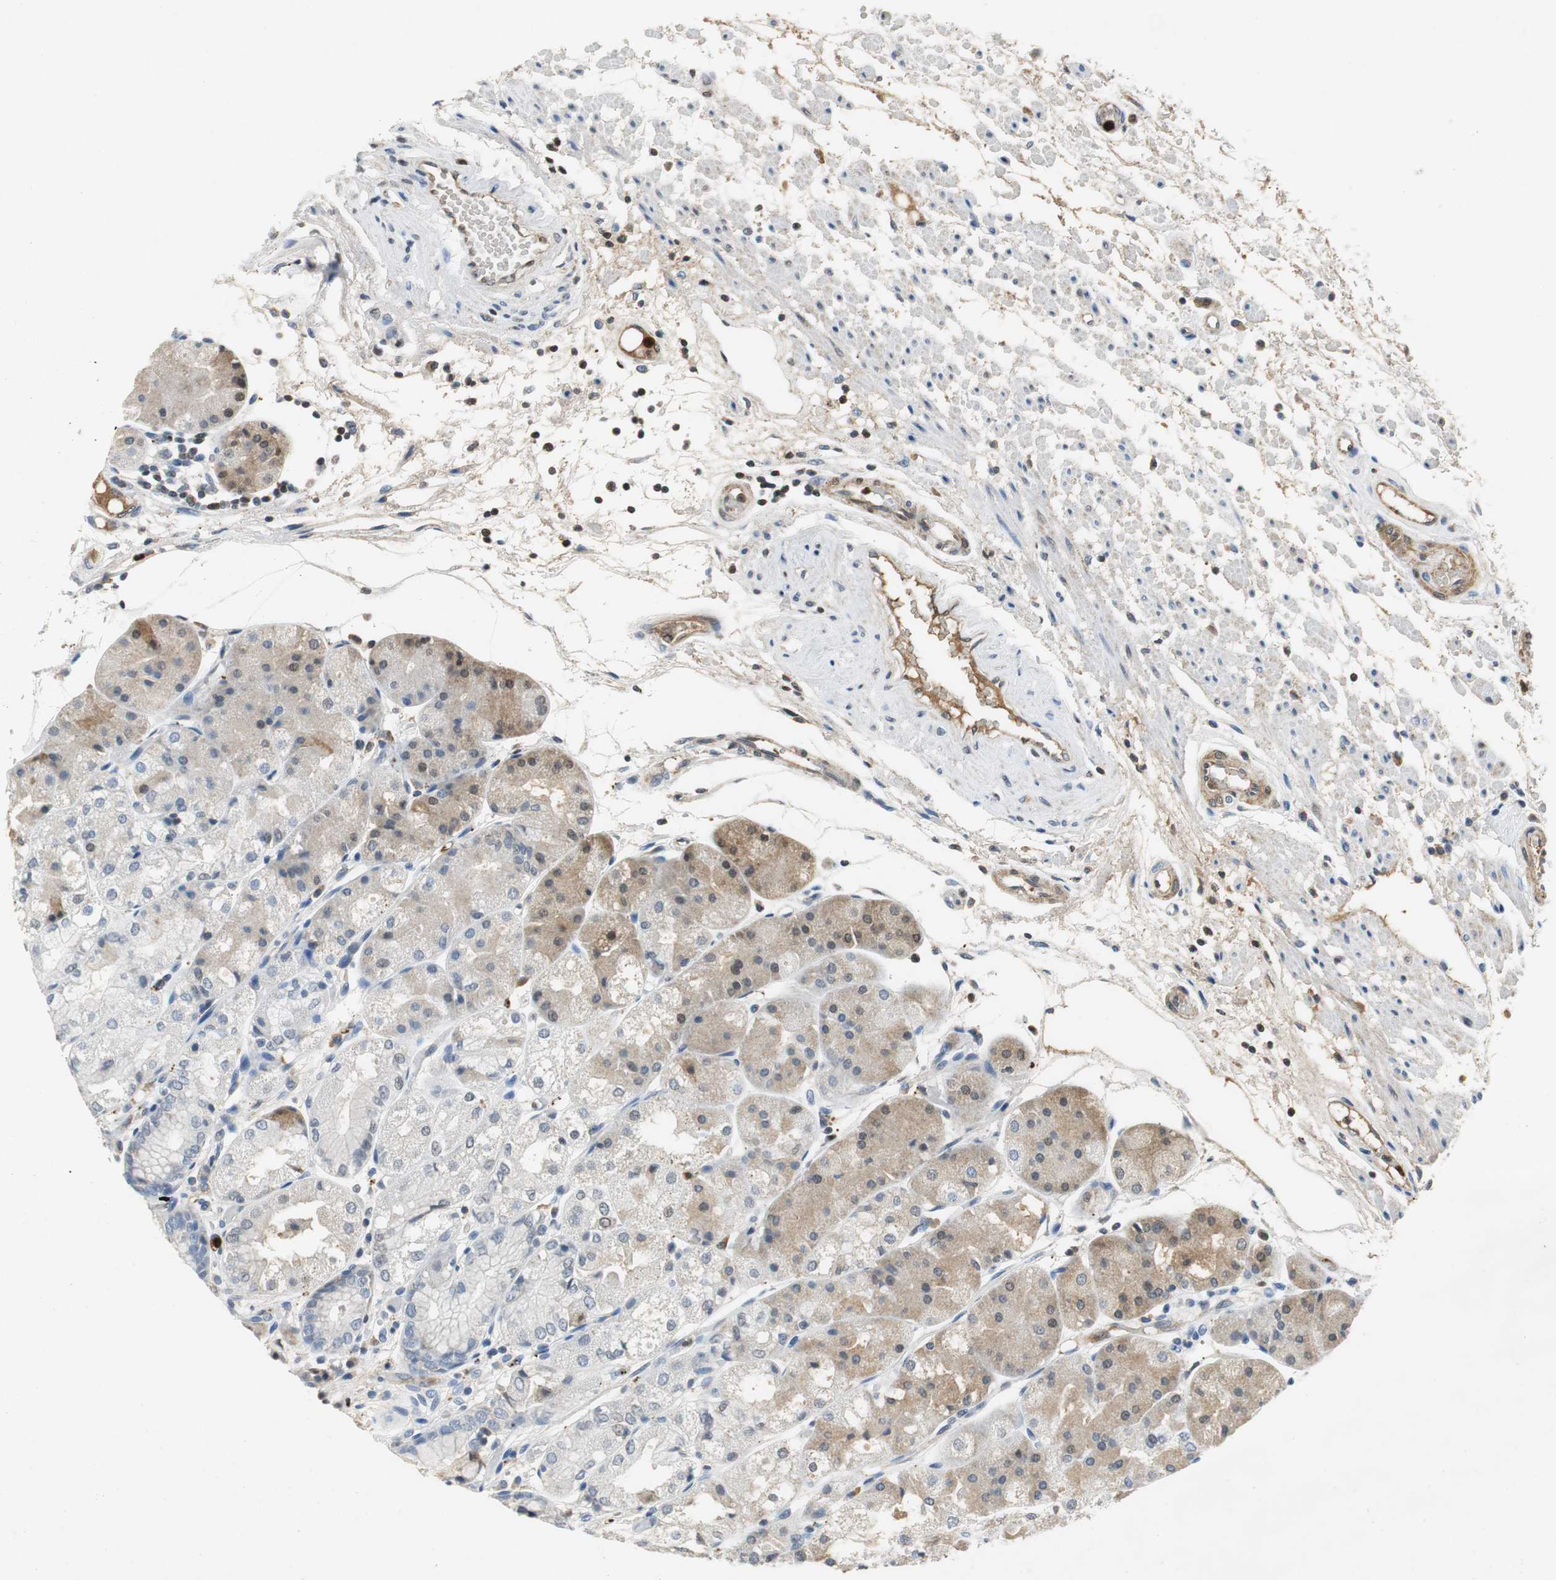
{"staining": {"intensity": "moderate", "quantity": ">75%", "location": "cytoplasmic/membranous,nuclear"}, "tissue": "stomach", "cell_type": "Glandular cells", "image_type": "normal", "snomed": [{"axis": "morphology", "description": "Normal tissue, NOS"}, {"axis": "topography", "description": "Stomach, upper"}], "caption": "This photomicrograph shows immunohistochemistry staining of normal stomach, with medium moderate cytoplasmic/membranous,nuclear expression in about >75% of glandular cells.", "gene": "ORM1", "patient": {"sex": "male", "age": 72}}